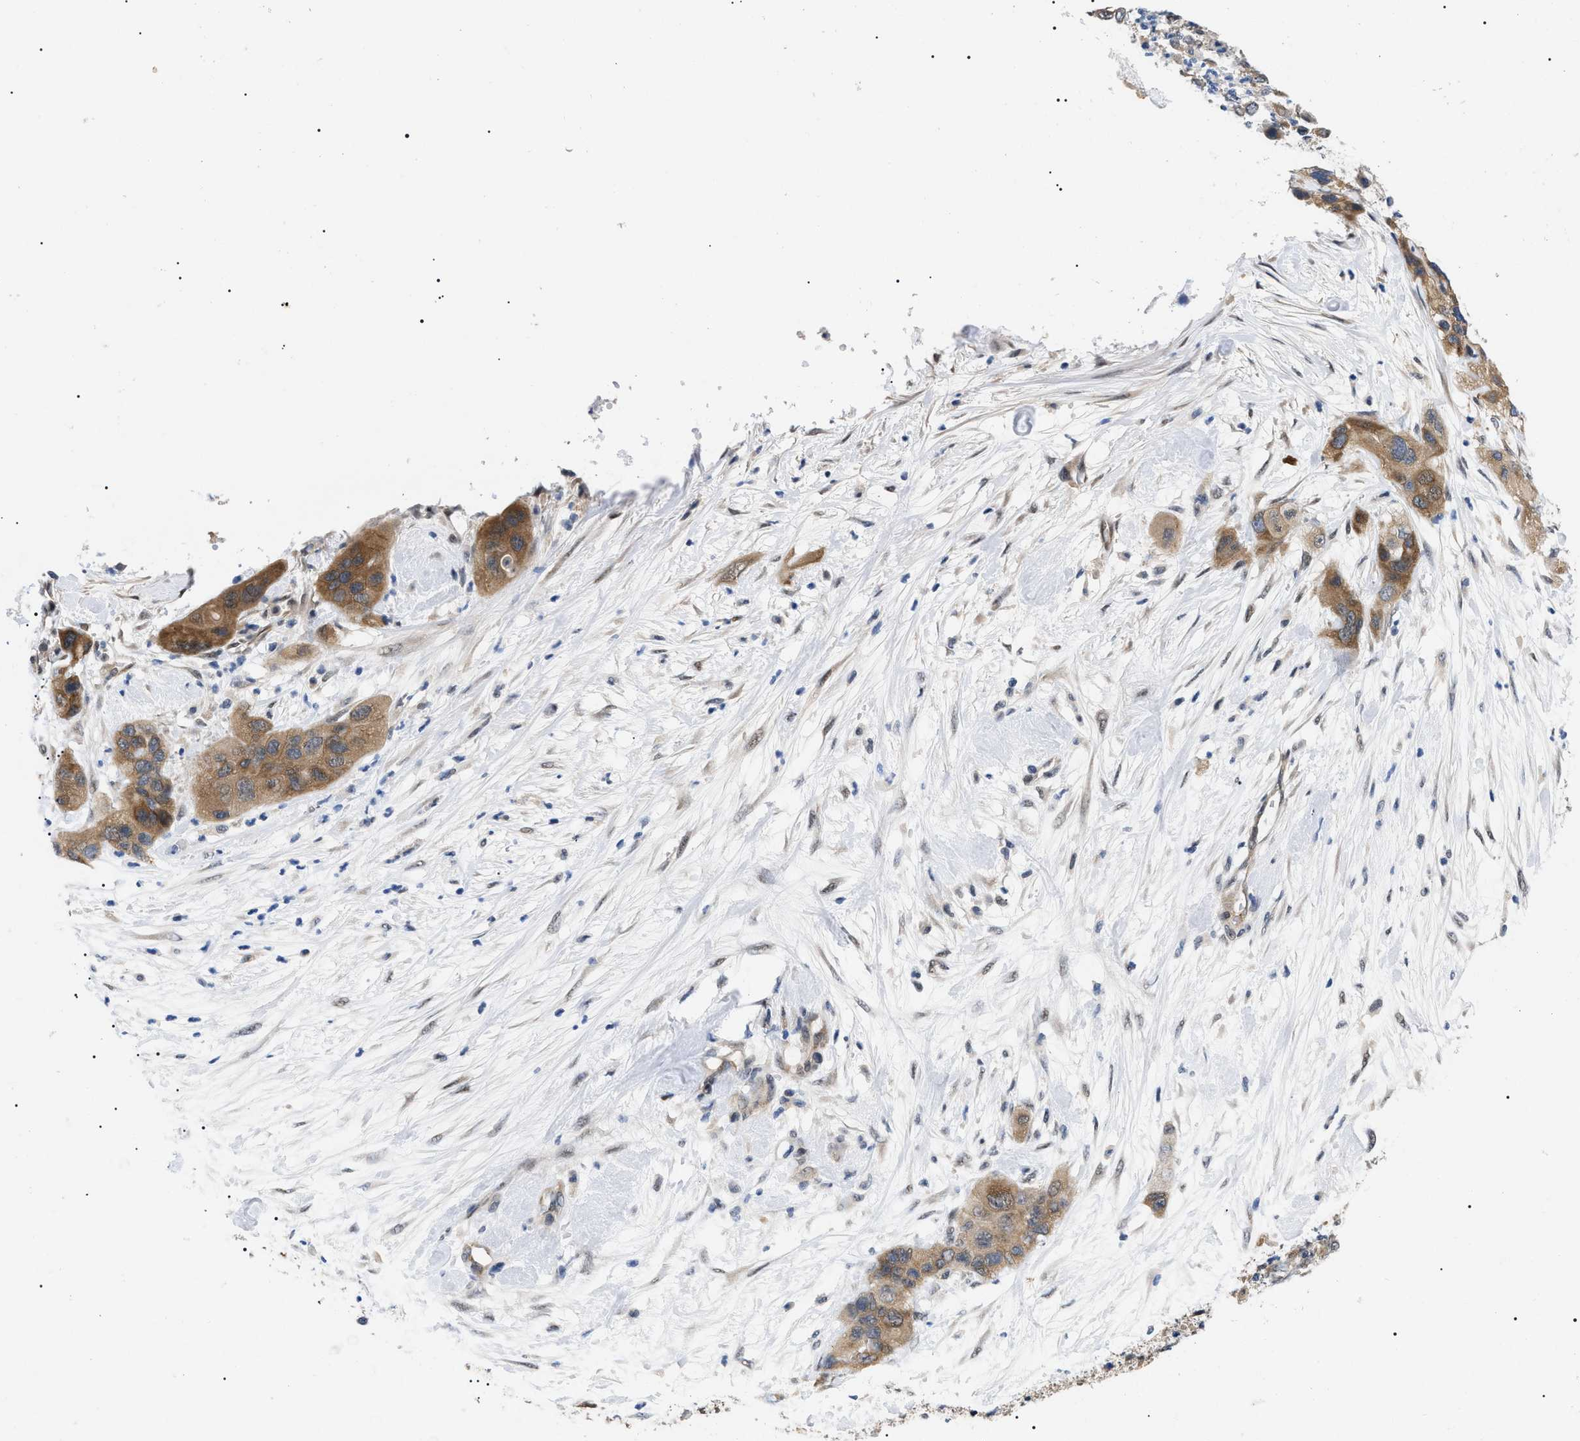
{"staining": {"intensity": "moderate", "quantity": ">75%", "location": "cytoplasmic/membranous"}, "tissue": "pancreatic cancer", "cell_type": "Tumor cells", "image_type": "cancer", "snomed": [{"axis": "morphology", "description": "Adenocarcinoma, NOS"}, {"axis": "topography", "description": "Pancreas"}], "caption": "The micrograph reveals staining of pancreatic cancer, revealing moderate cytoplasmic/membranous protein staining (brown color) within tumor cells.", "gene": "GARRE1", "patient": {"sex": "female", "age": 71}}